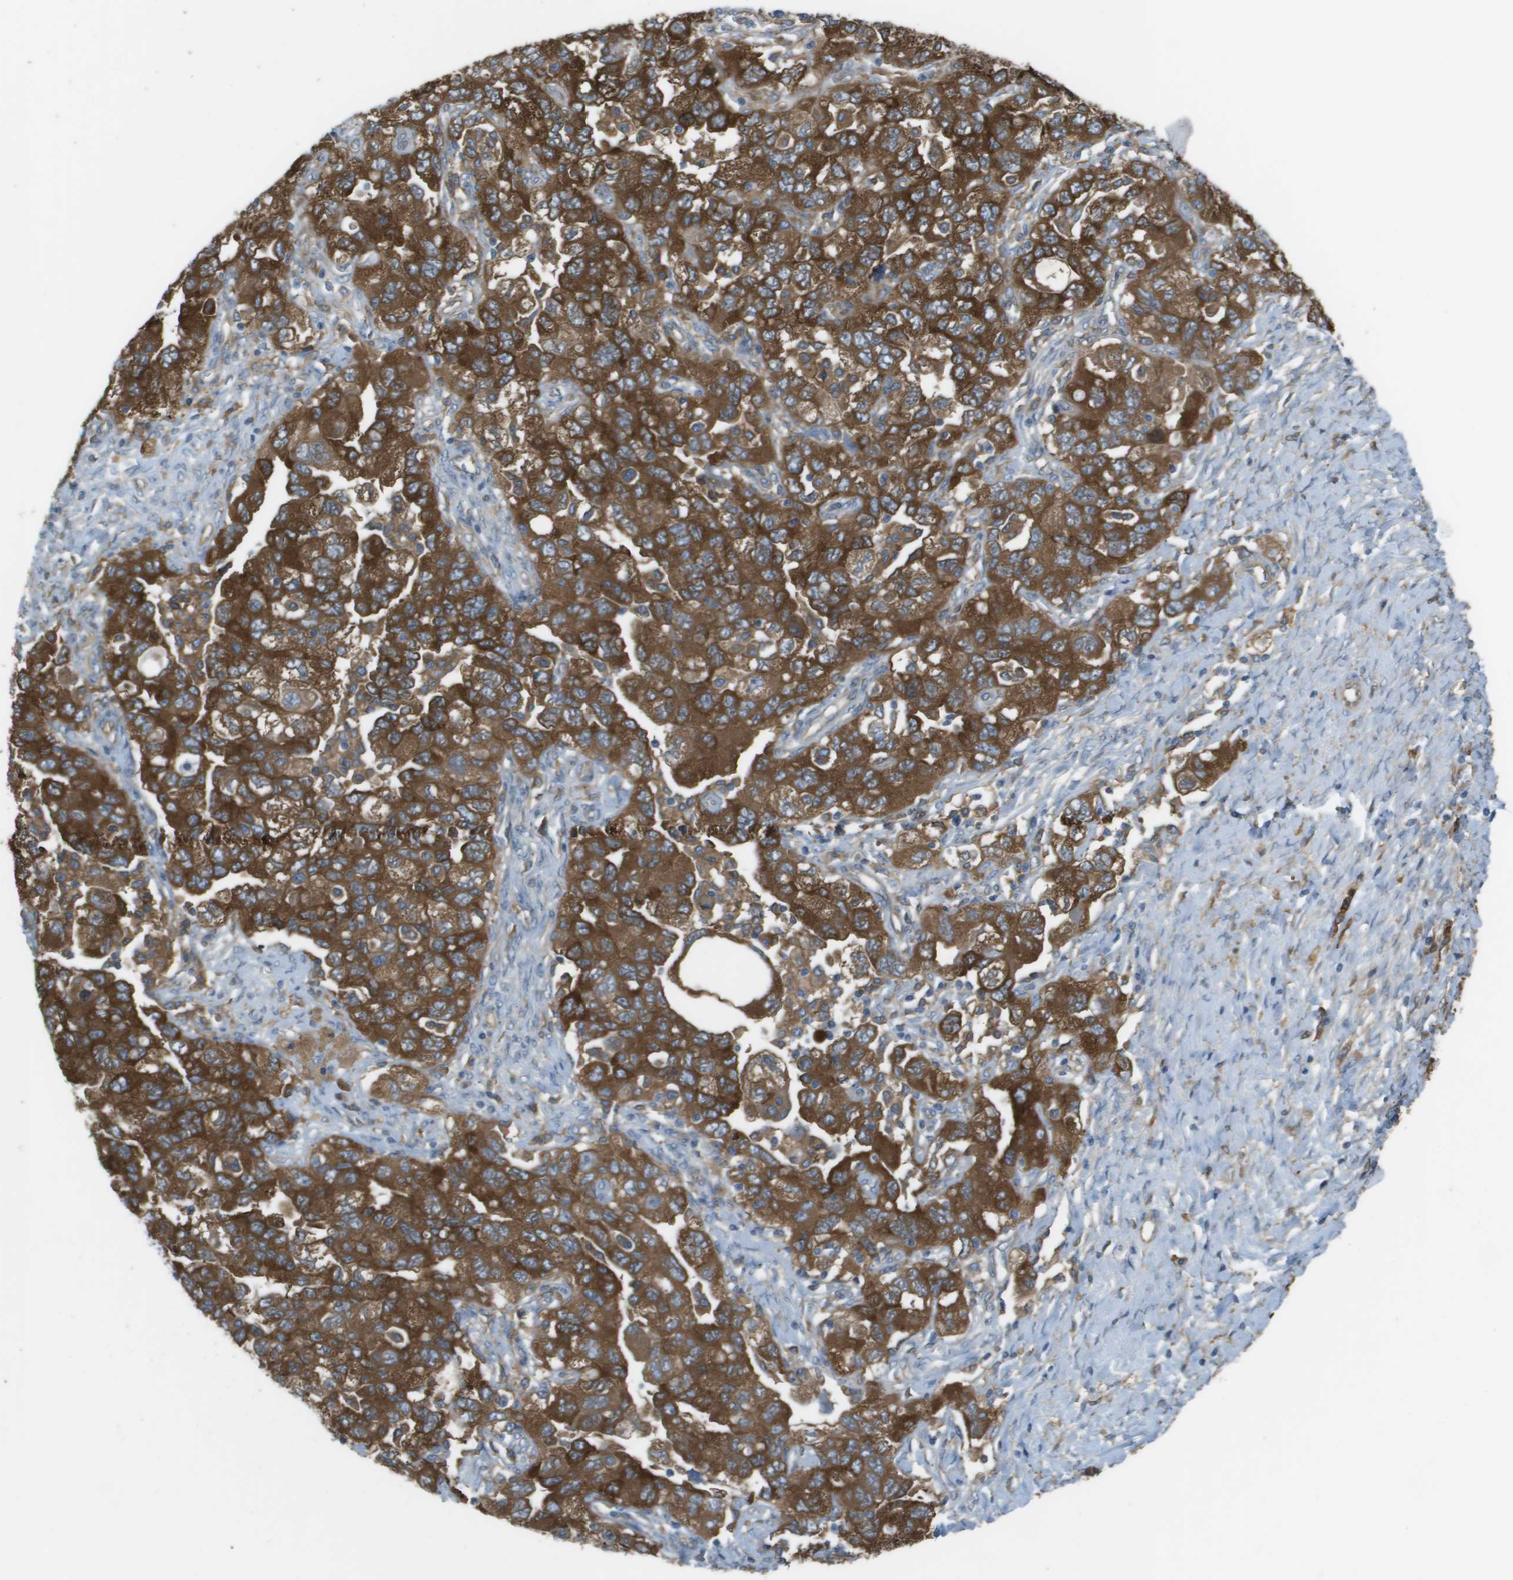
{"staining": {"intensity": "strong", "quantity": ">75%", "location": "cytoplasmic/membranous"}, "tissue": "ovarian cancer", "cell_type": "Tumor cells", "image_type": "cancer", "snomed": [{"axis": "morphology", "description": "Carcinoma, NOS"}, {"axis": "morphology", "description": "Cystadenocarcinoma, serous, NOS"}, {"axis": "topography", "description": "Ovary"}], "caption": "This micrograph displays ovarian serous cystadenocarcinoma stained with immunohistochemistry to label a protein in brown. The cytoplasmic/membranous of tumor cells show strong positivity for the protein. Nuclei are counter-stained blue.", "gene": "CORO1B", "patient": {"sex": "female", "age": 69}}